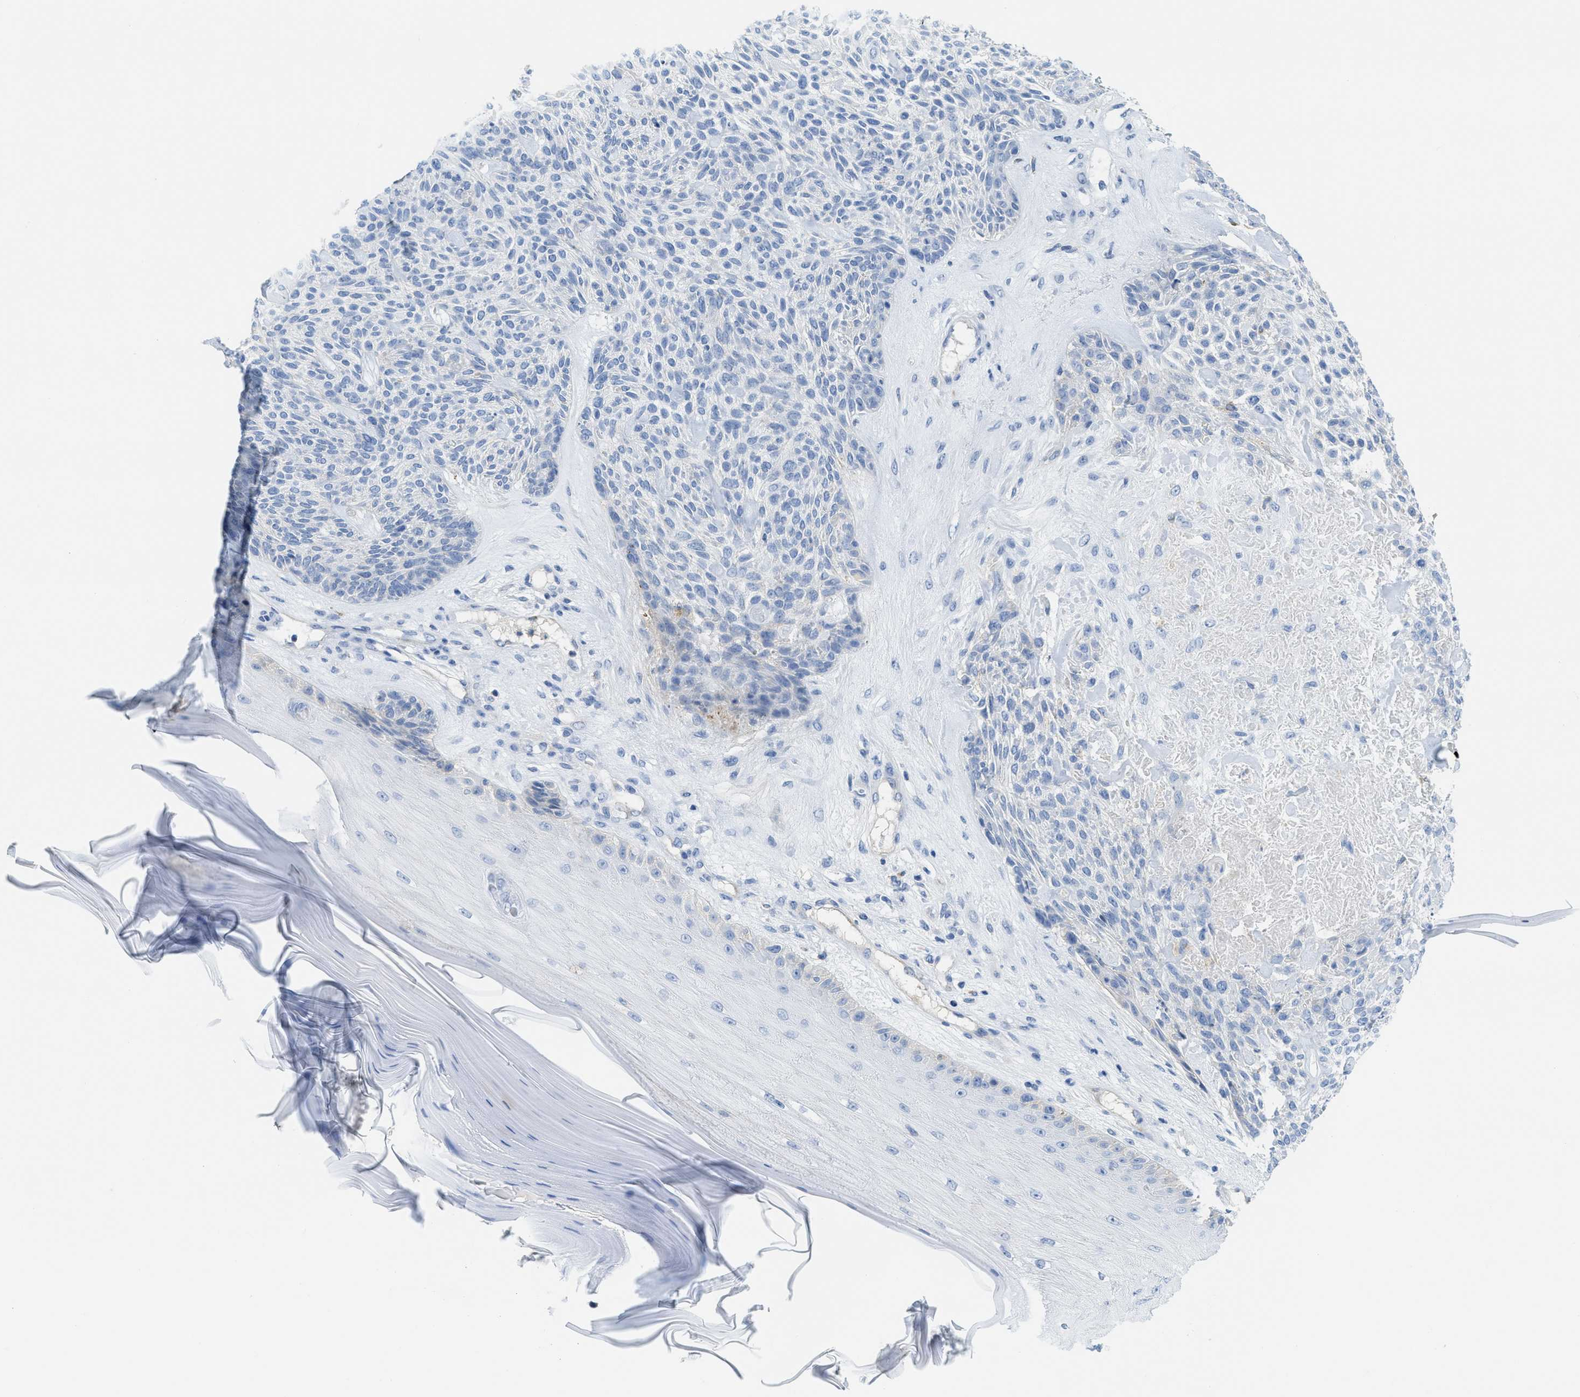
{"staining": {"intensity": "negative", "quantity": "none", "location": "none"}, "tissue": "skin cancer", "cell_type": "Tumor cells", "image_type": "cancer", "snomed": [{"axis": "morphology", "description": "Basal cell carcinoma"}, {"axis": "topography", "description": "Skin"}], "caption": "Tumor cells show no significant protein positivity in skin cancer (basal cell carcinoma).", "gene": "CNNM4", "patient": {"sex": "male", "age": 55}}